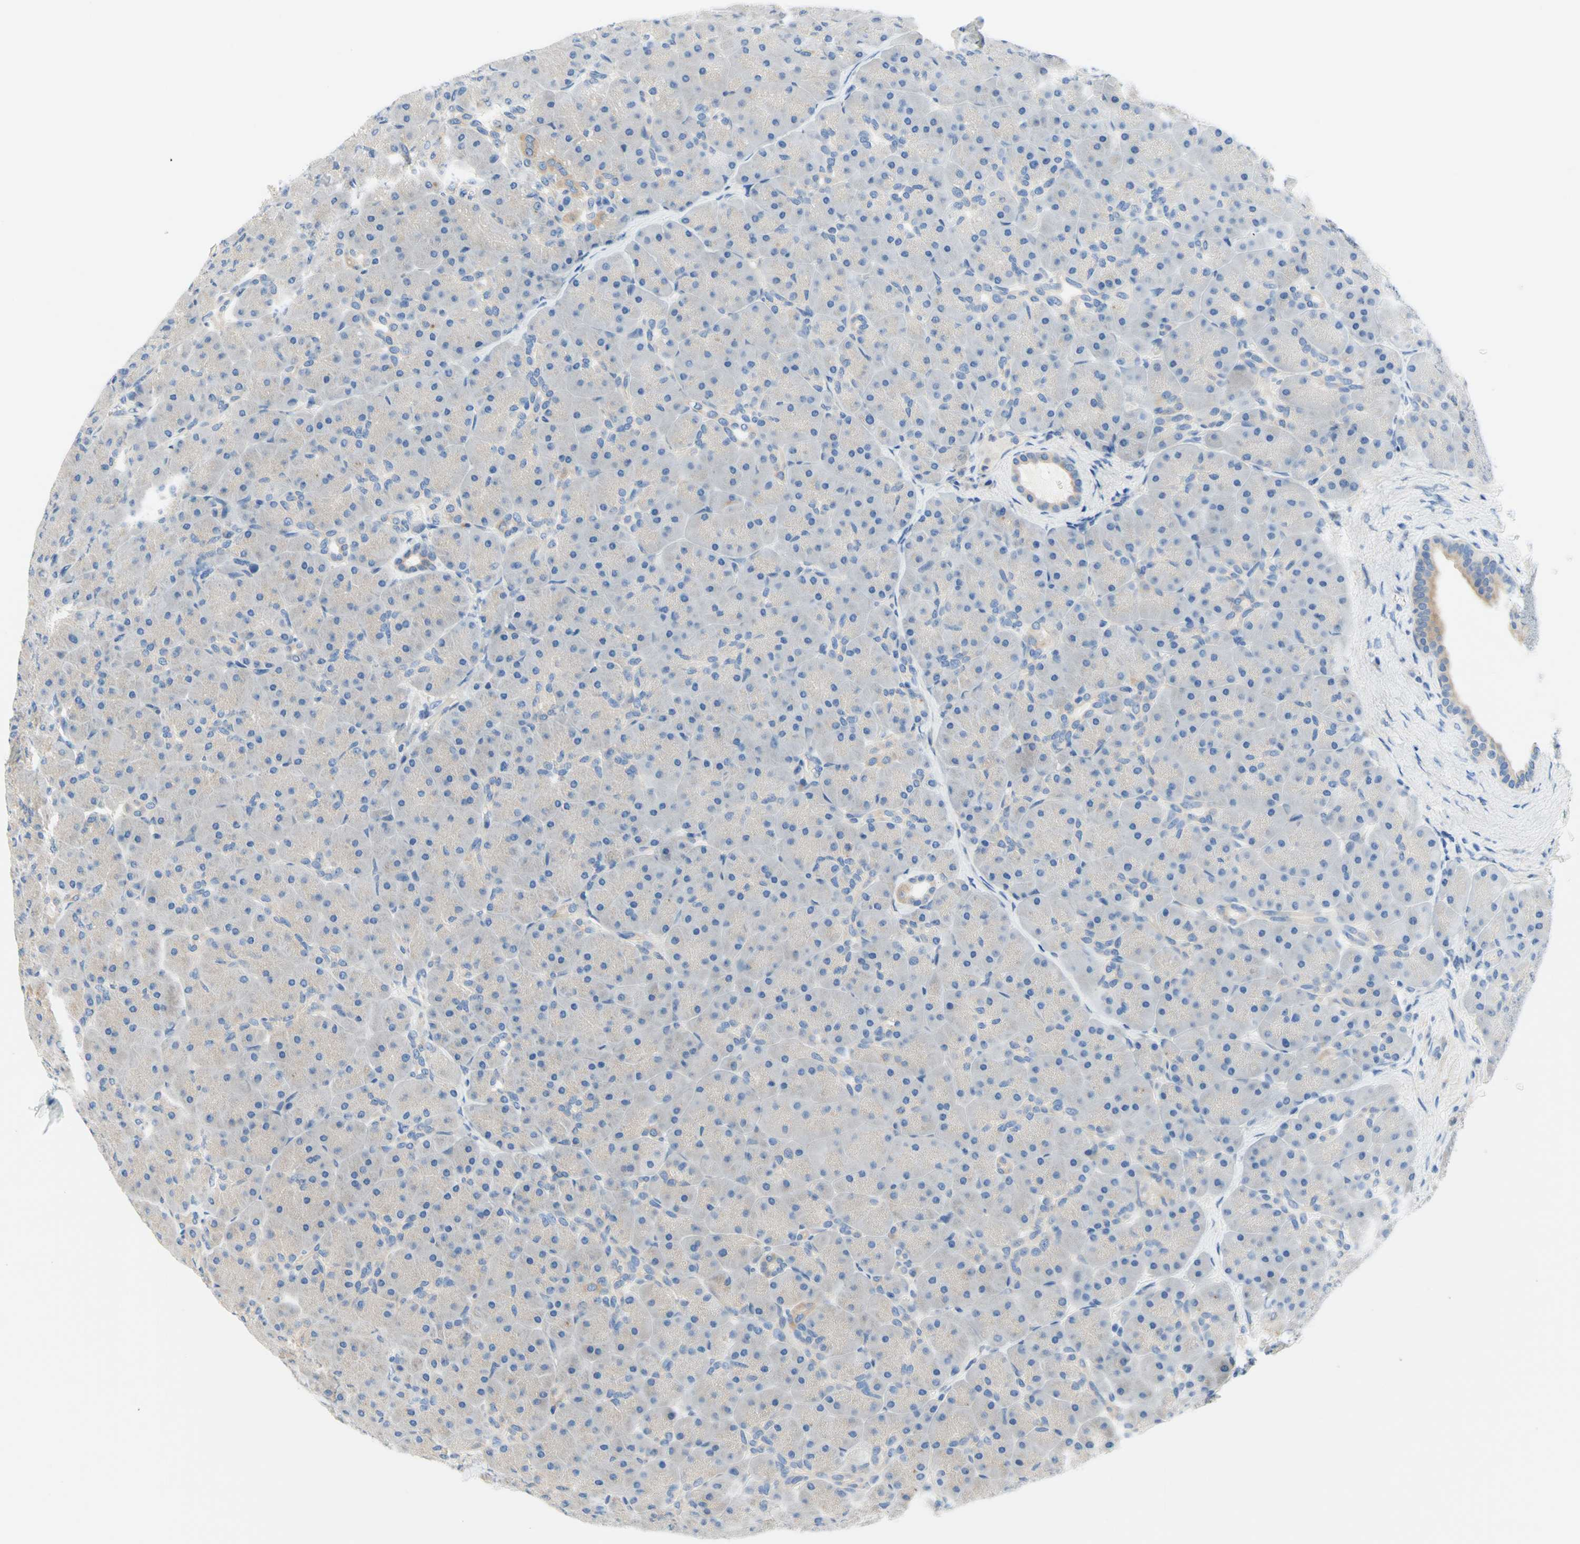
{"staining": {"intensity": "weak", "quantity": ">75%", "location": "cytoplasmic/membranous"}, "tissue": "pancreas", "cell_type": "Exocrine glandular cells", "image_type": "normal", "snomed": [{"axis": "morphology", "description": "Normal tissue, NOS"}, {"axis": "topography", "description": "Pancreas"}], "caption": "Immunohistochemistry image of unremarkable pancreas stained for a protein (brown), which shows low levels of weak cytoplasmic/membranous positivity in approximately >75% of exocrine glandular cells.", "gene": "F3", "patient": {"sex": "male", "age": 66}}